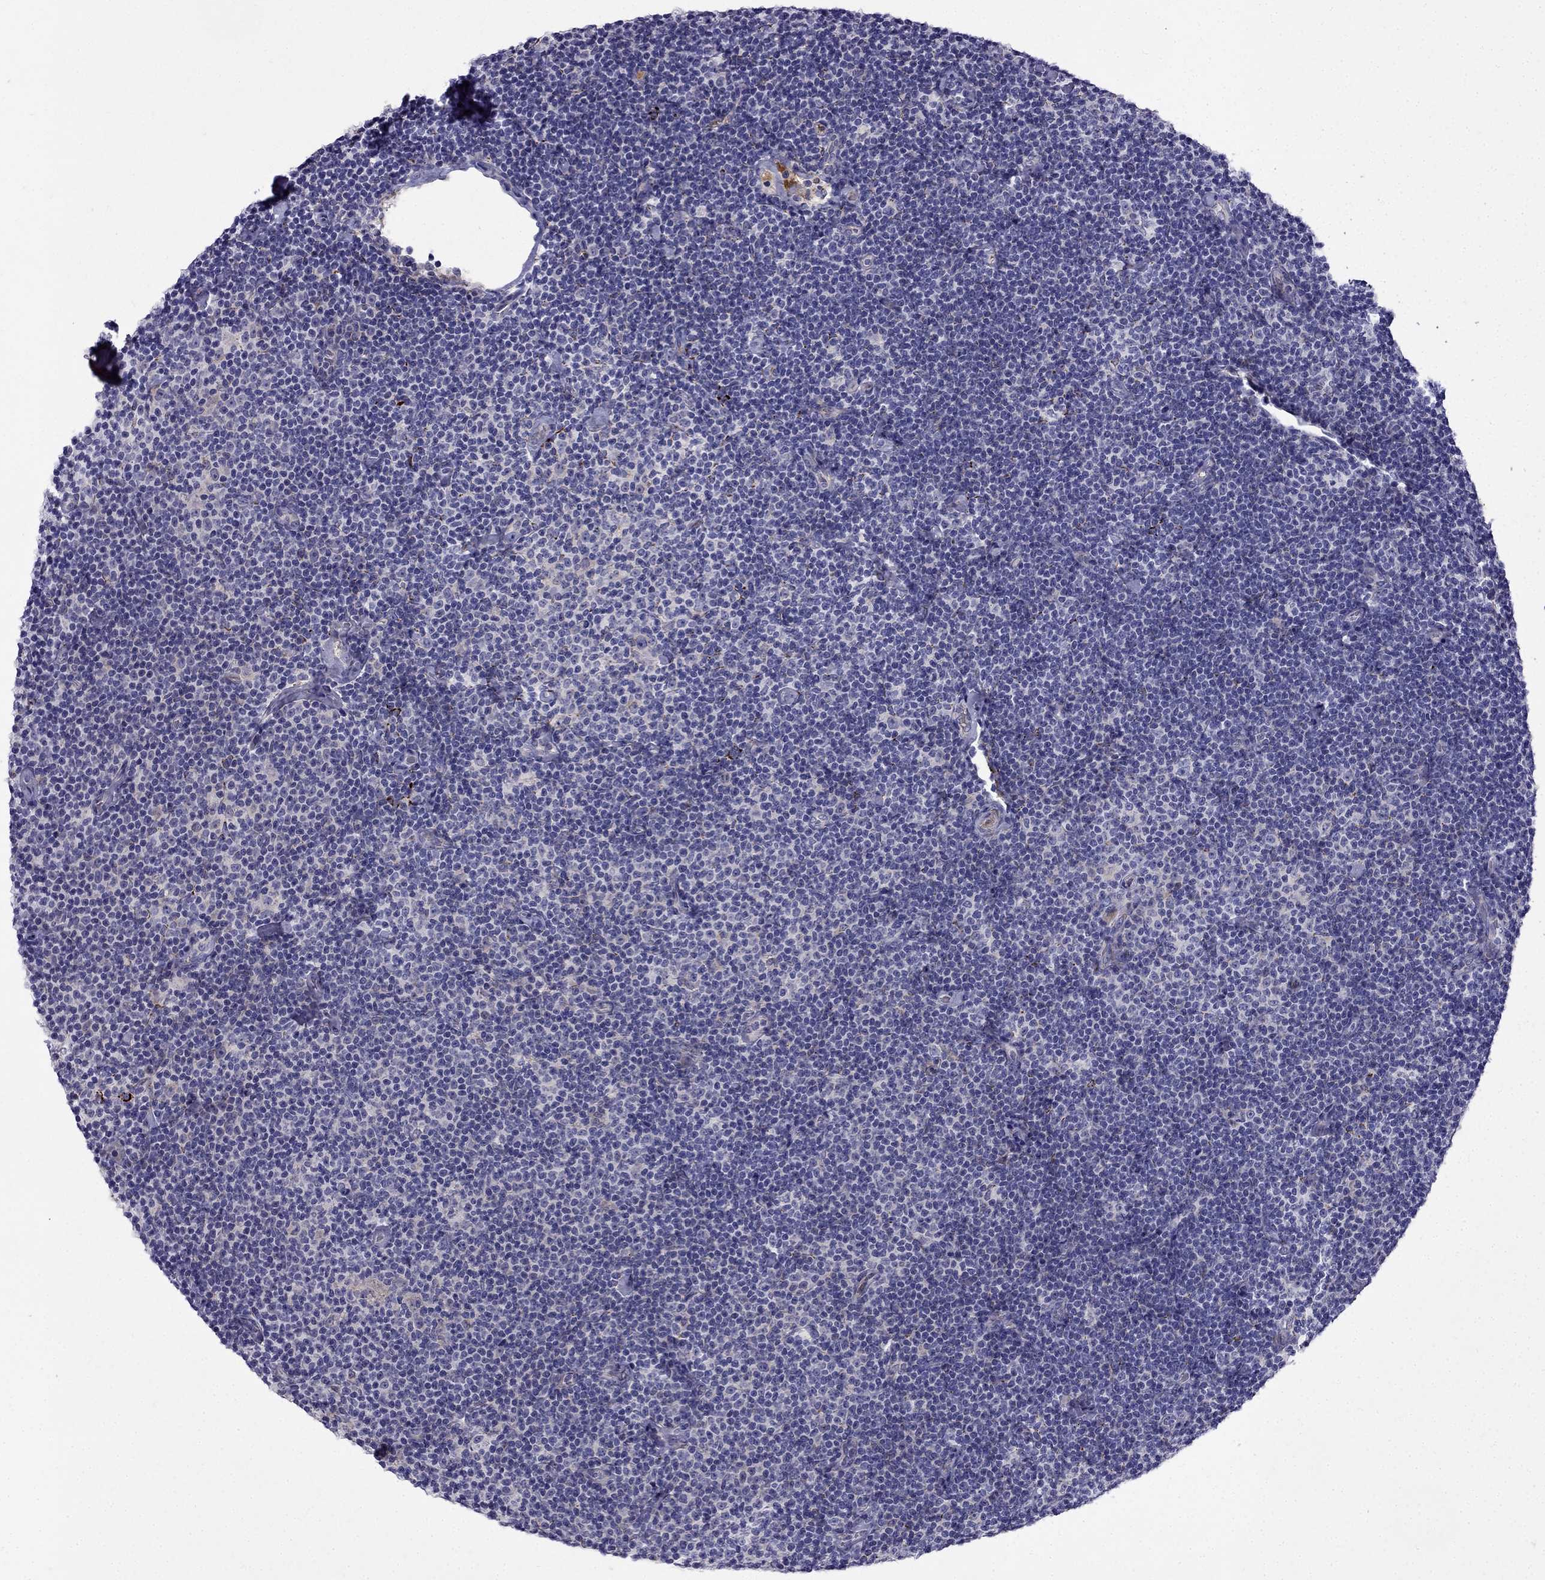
{"staining": {"intensity": "negative", "quantity": "none", "location": "none"}, "tissue": "lymphoma", "cell_type": "Tumor cells", "image_type": "cancer", "snomed": [{"axis": "morphology", "description": "Malignant lymphoma, non-Hodgkin's type, Low grade"}, {"axis": "topography", "description": "Lymph node"}], "caption": "DAB immunohistochemical staining of low-grade malignant lymphoma, non-Hodgkin's type shows no significant expression in tumor cells.", "gene": "PI16", "patient": {"sex": "male", "age": 81}}